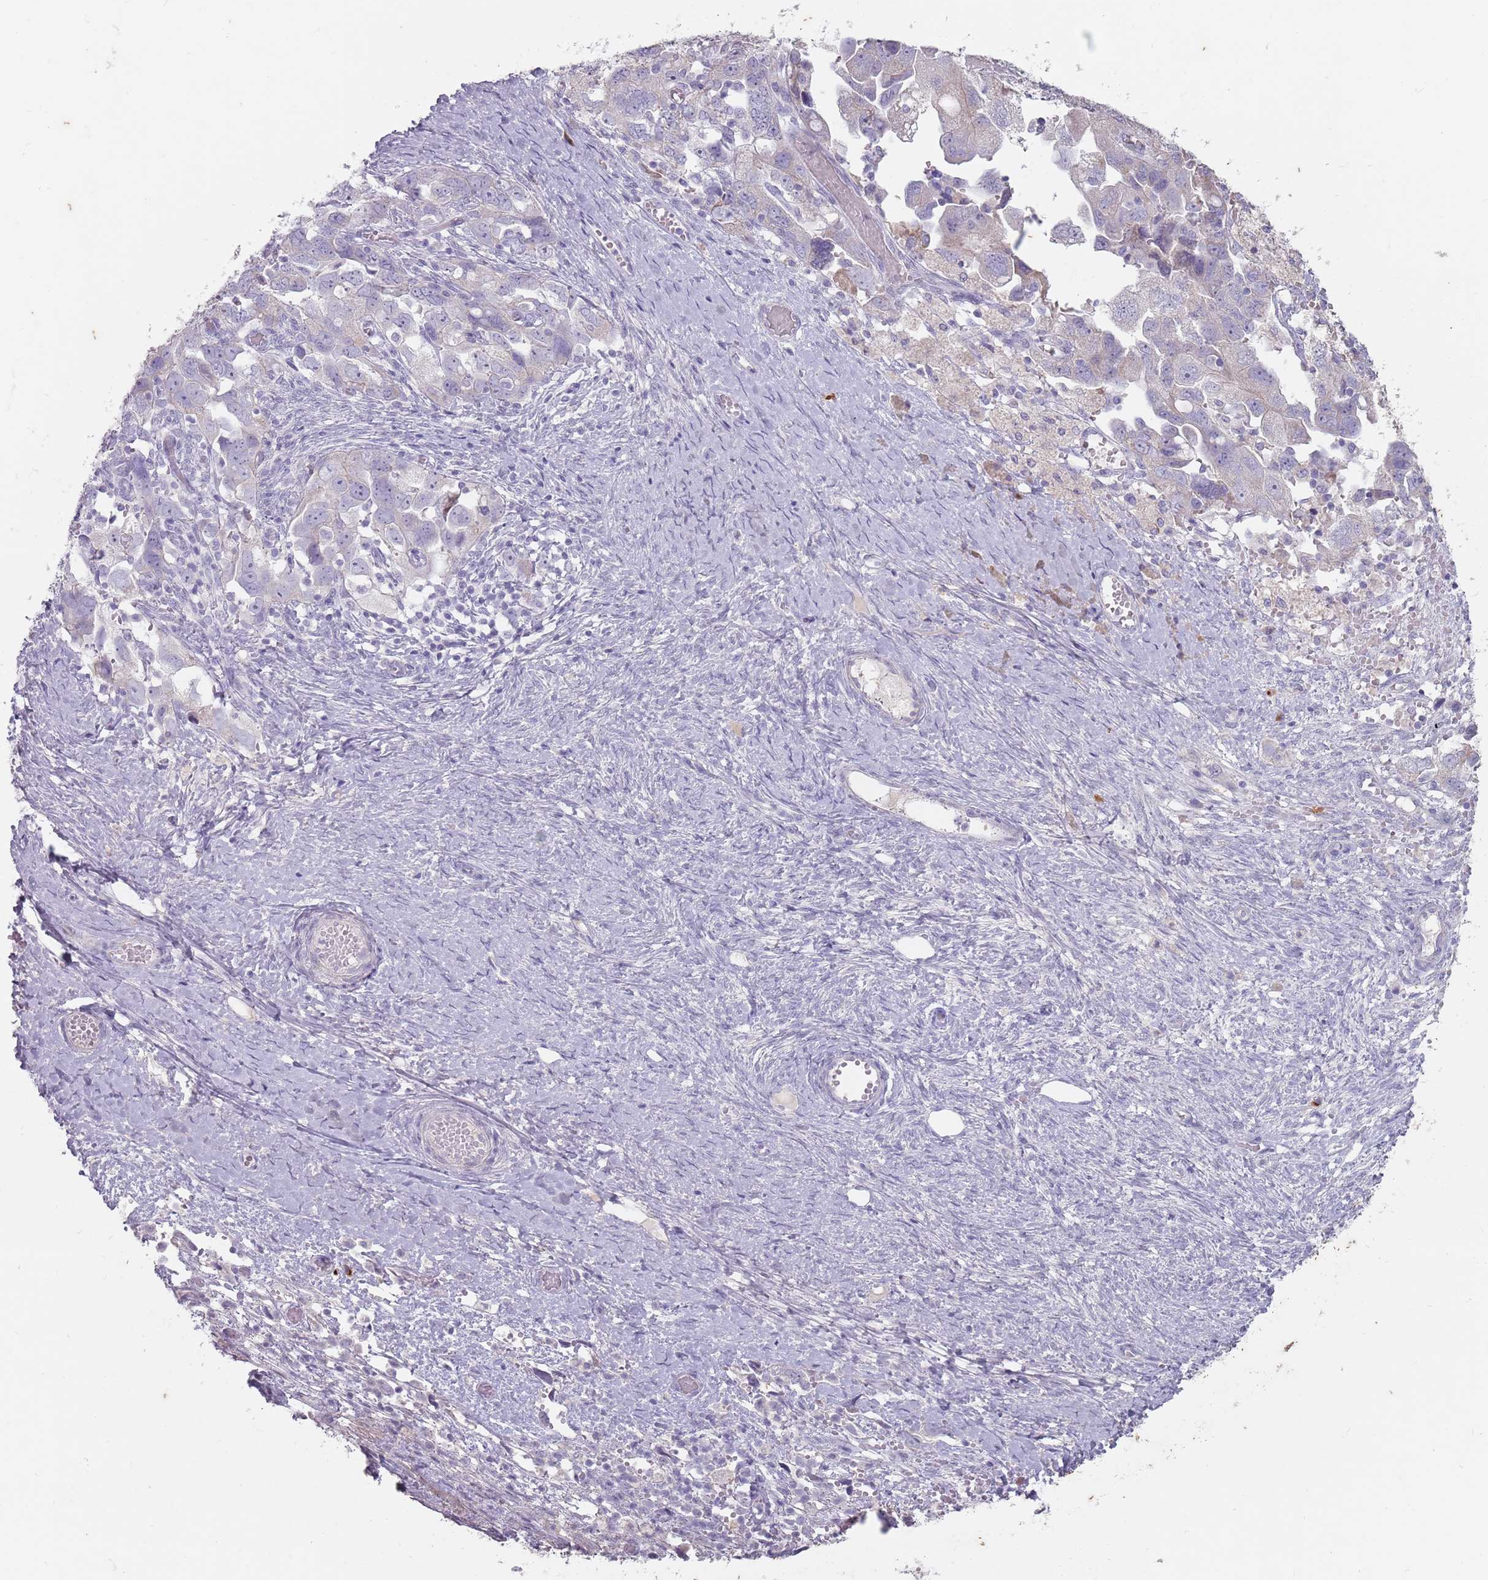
{"staining": {"intensity": "negative", "quantity": "none", "location": "none"}, "tissue": "ovarian cancer", "cell_type": "Tumor cells", "image_type": "cancer", "snomed": [{"axis": "morphology", "description": "Carcinoma, NOS"}, {"axis": "morphology", "description": "Cystadenocarcinoma, serous, NOS"}, {"axis": "topography", "description": "Ovary"}], "caption": "DAB (3,3'-diaminobenzidine) immunohistochemical staining of human ovarian carcinoma reveals no significant staining in tumor cells.", "gene": "STYK1", "patient": {"sex": "female", "age": 69}}